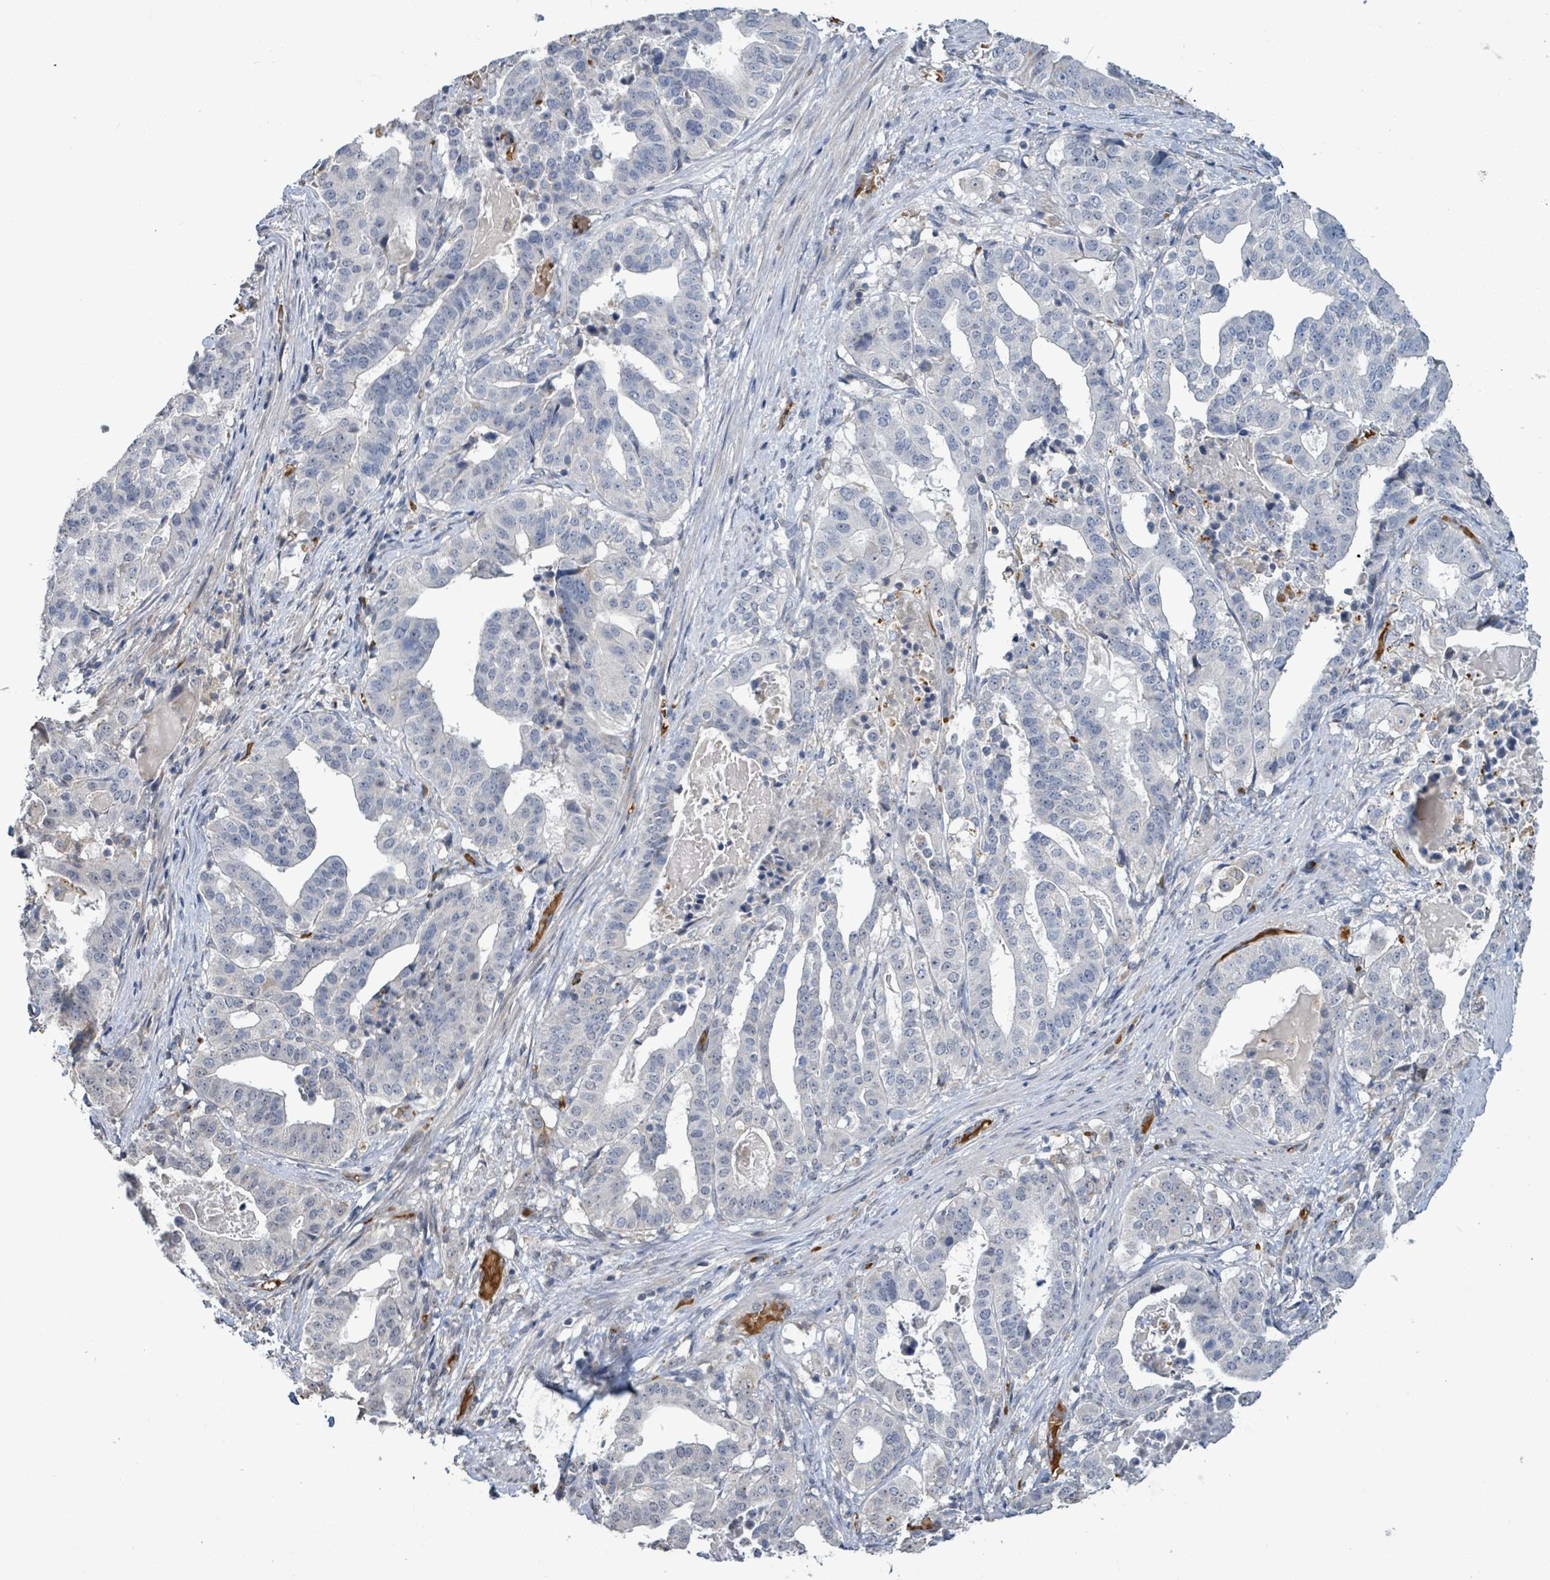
{"staining": {"intensity": "negative", "quantity": "none", "location": "none"}, "tissue": "stomach cancer", "cell_type": "Tumor cells", "image_type": "cancer", "snomed": [{"axis": "morphology", "description": "Adenocarcinoma, NOS"}, {"axis": "topography", "description": "Stomach"}], "caption": "Tumor cells are negative for brown protein staining in stomach adenocarcinoma.", "gene": "SEBOX", "patient": {"sex": "male", "age": 48}}